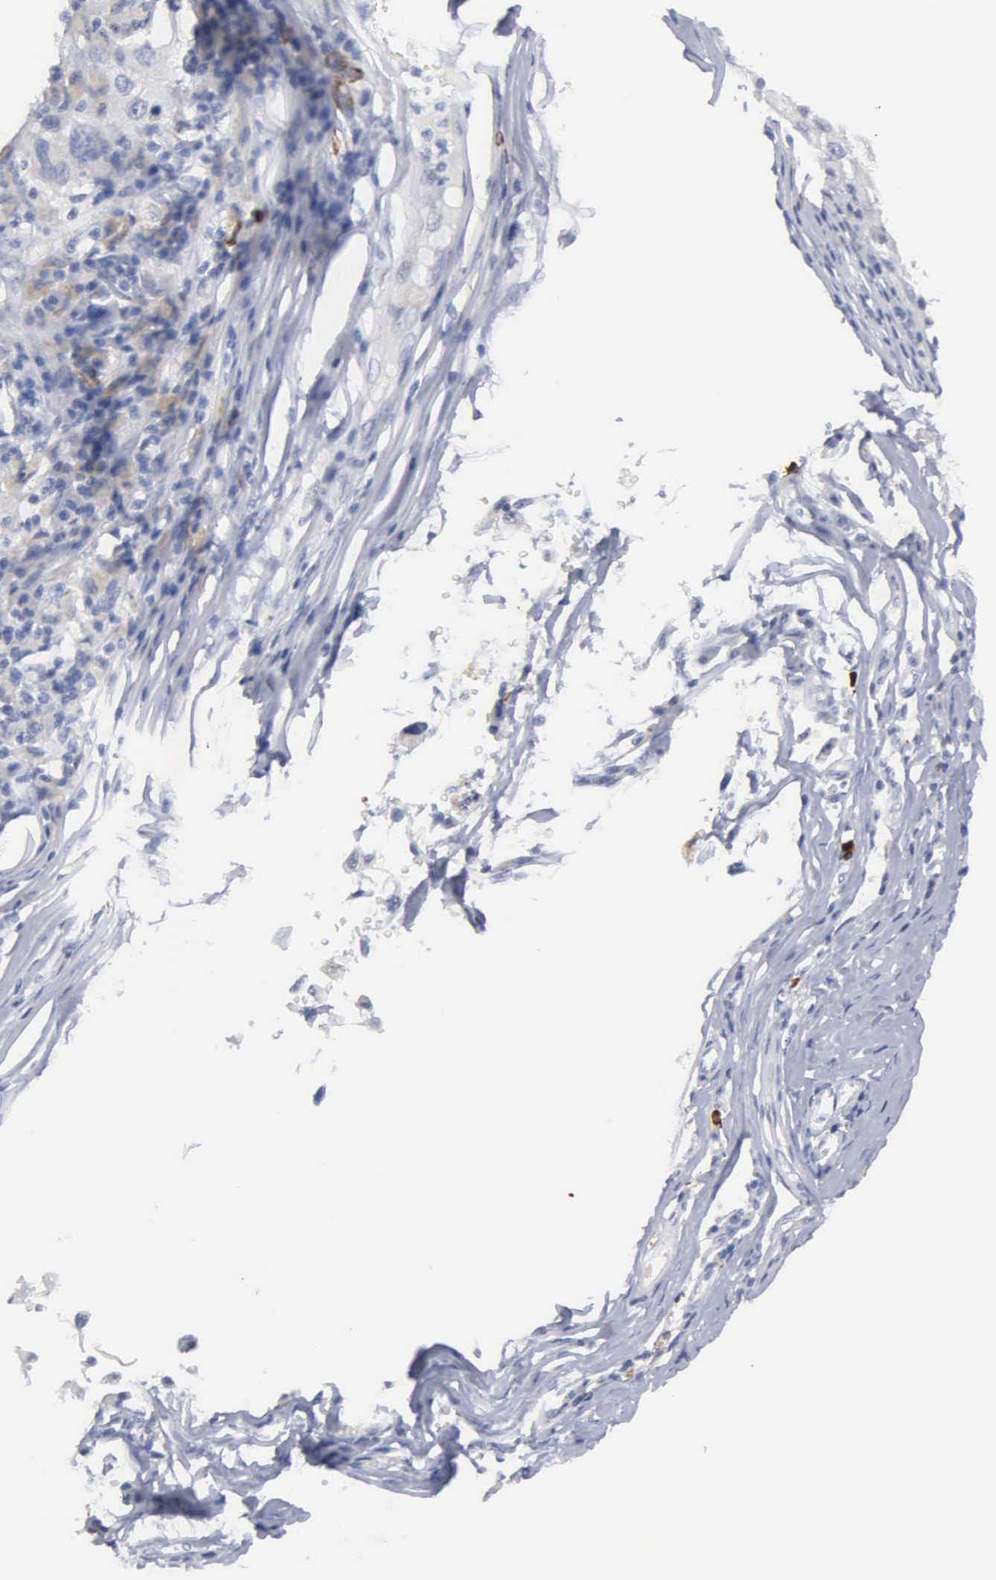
{"staining": {"intensity": "negative", "quantity": "none", "location": "none"}, "tissue": "melanoma", "cell_type": "Tumor cells", "image_type": "cancer", "snomed": [{"axis": "morphology", "description": "Malignant melanoma, NOS"}, {"axis": "topography", "description": "Skin"}], "caption": "Immunohistochemistry (IHC) of human melanoma exhibits no expression in tumor cells.", "gene": "ASPHD2", "patient": {"sex": "female", "age": 77}}